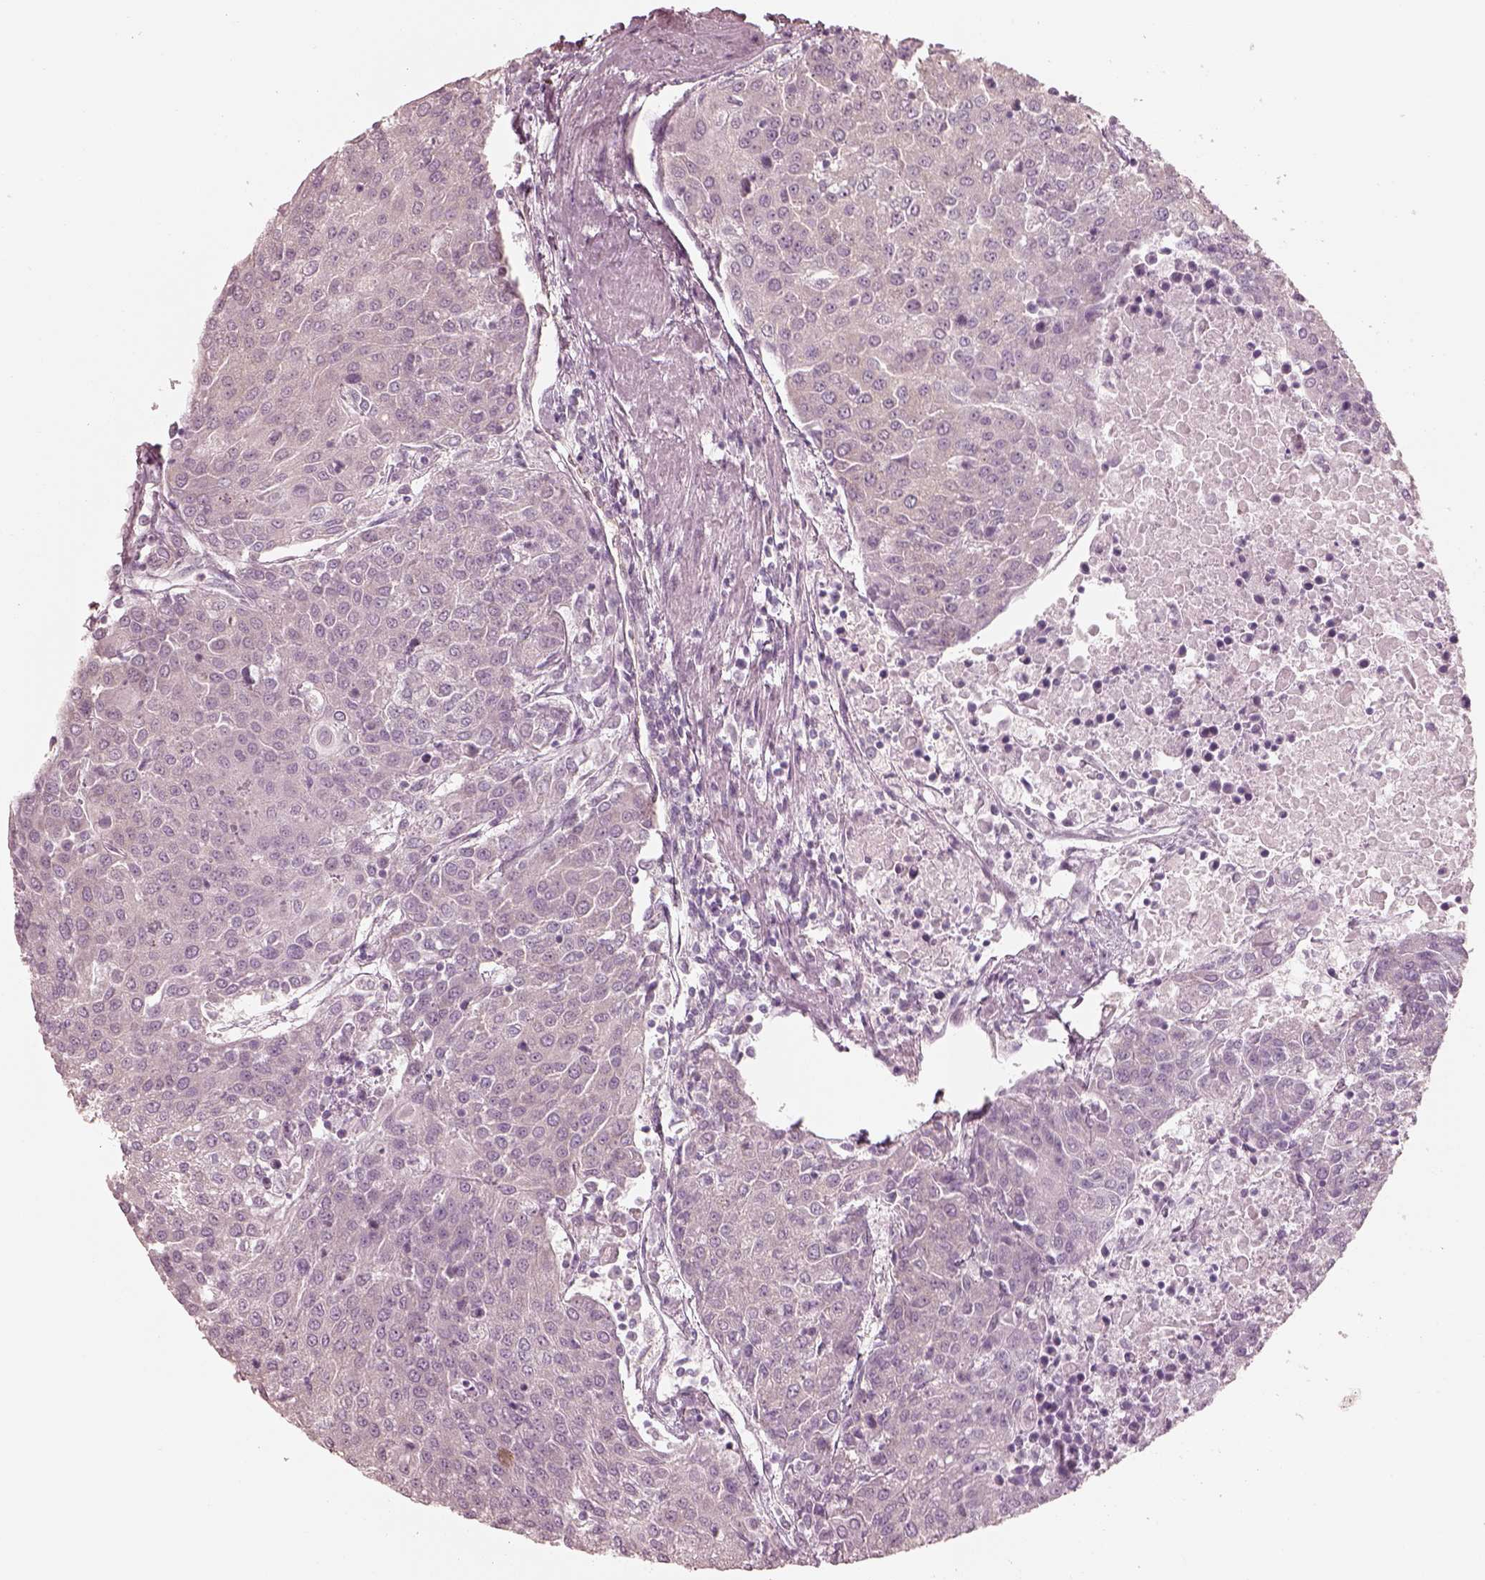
{"staining": {"intensity": "negative", "quantity": "none", "location": "none"}, "tissue": "urothelial cancer", "cell_type": "Tumor cells", "image_type": "cancer", "snomed": [{"axis": "morphology", "description": "Urothelial carcinoma, High grade"}, {"axis": "topography", "description": "Urinary bladder"}], "caption": "An image of urothelial carcinoma (high-grade) stained for a protein demonstrates no brown staining in tumor cells.", "gene": "RAB3C", "patient": {"sex": "female", "age": 85}}